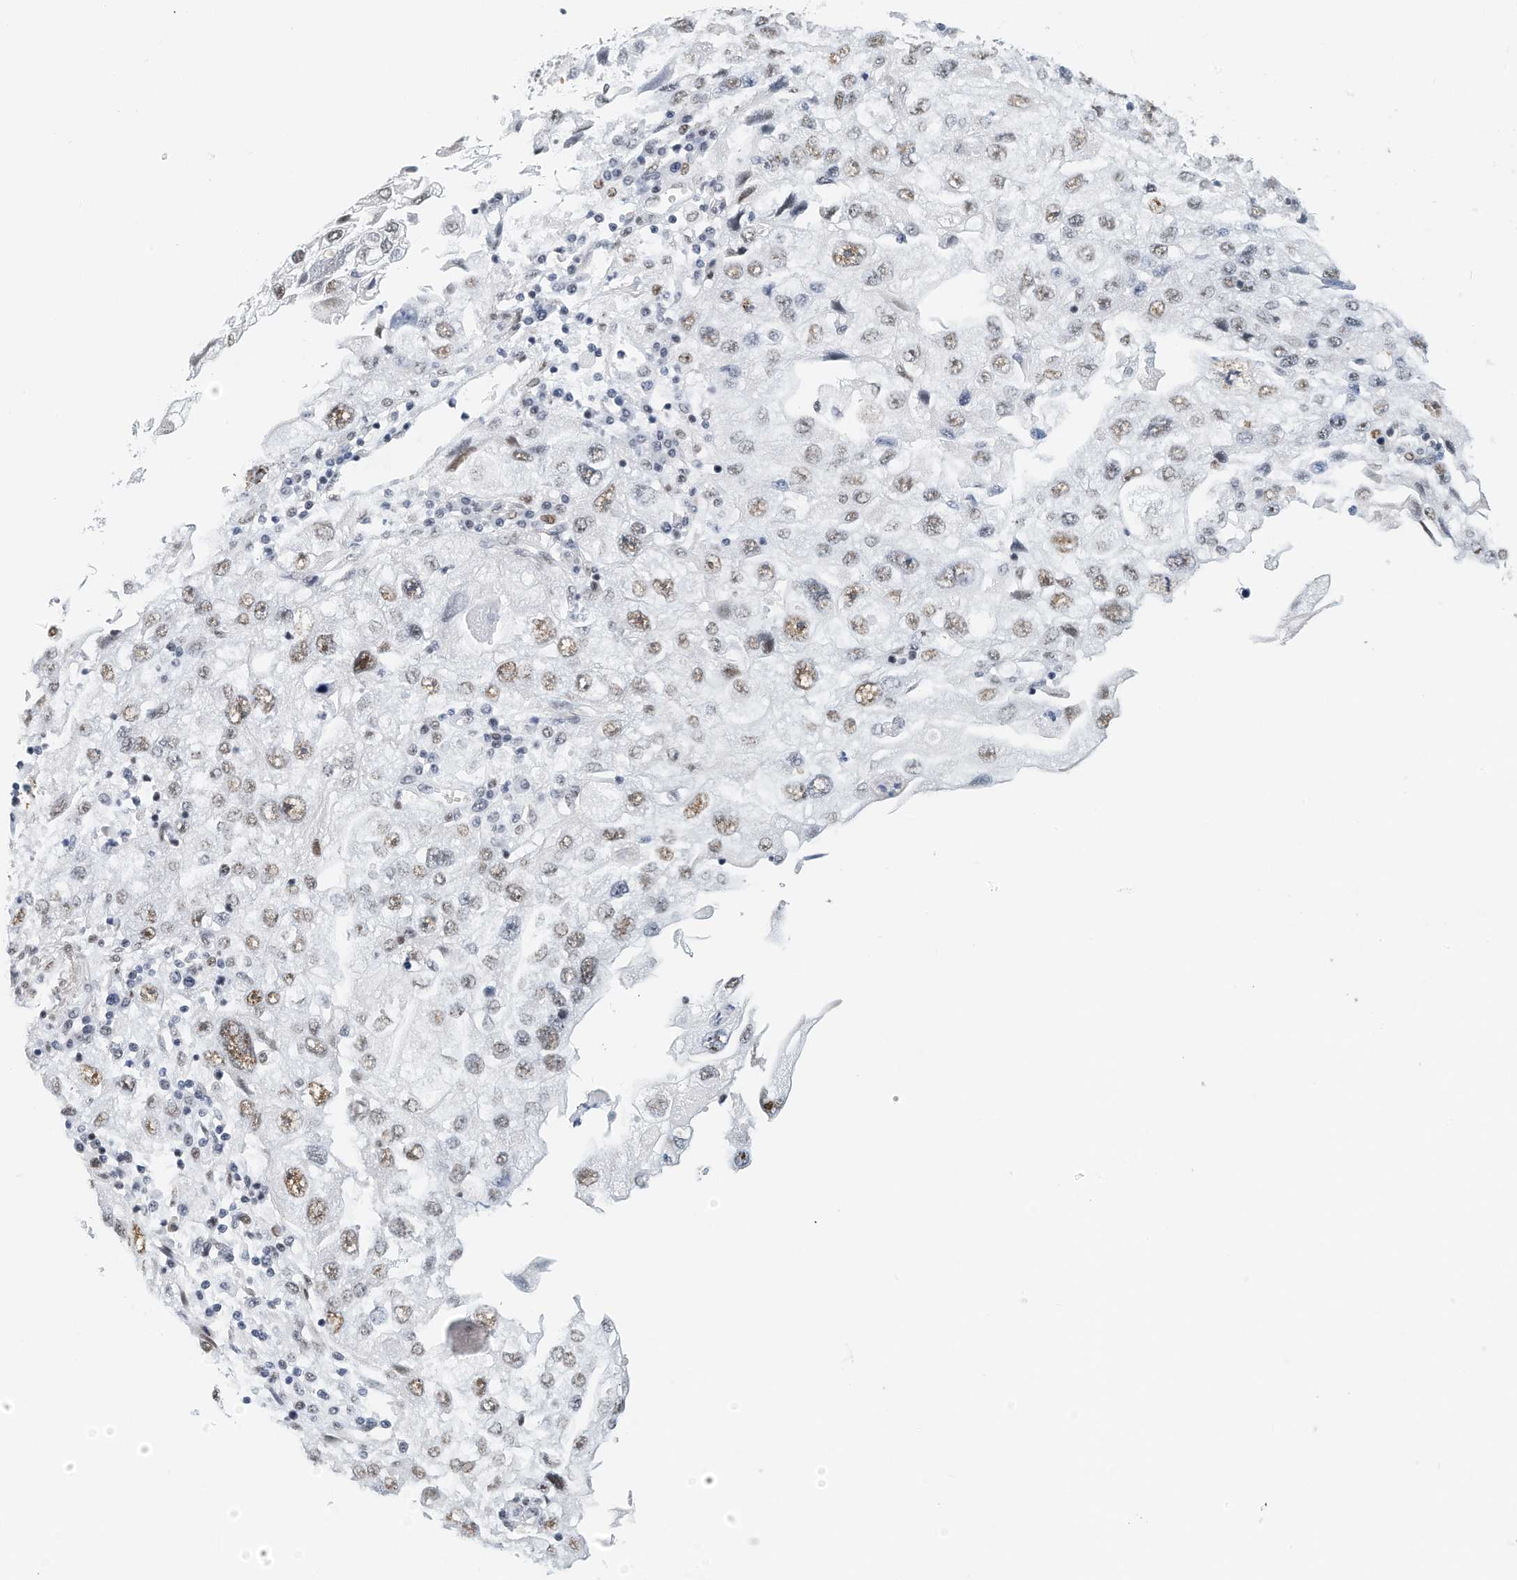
{"staining": {"intensity": "weak", "quantity": ">75%", "location": "nuclear"}, "tissue": "endometrial cancer", "cell_type": "Tumor cells", "image_type": "cancer", "snomed": [{"axis": "morphology", "description": "Adenocarcinoma, NOS"}, {"axis": "topography", "description": "Endometrium"}], "caption": "Protein expression analysis of endometrial adenocarcinoma exhibits weak nuclear expression in approximately >75% of tumor cells.", "gene": "ARHGAP28", "patient": {"sex": "female", "age": 49}}